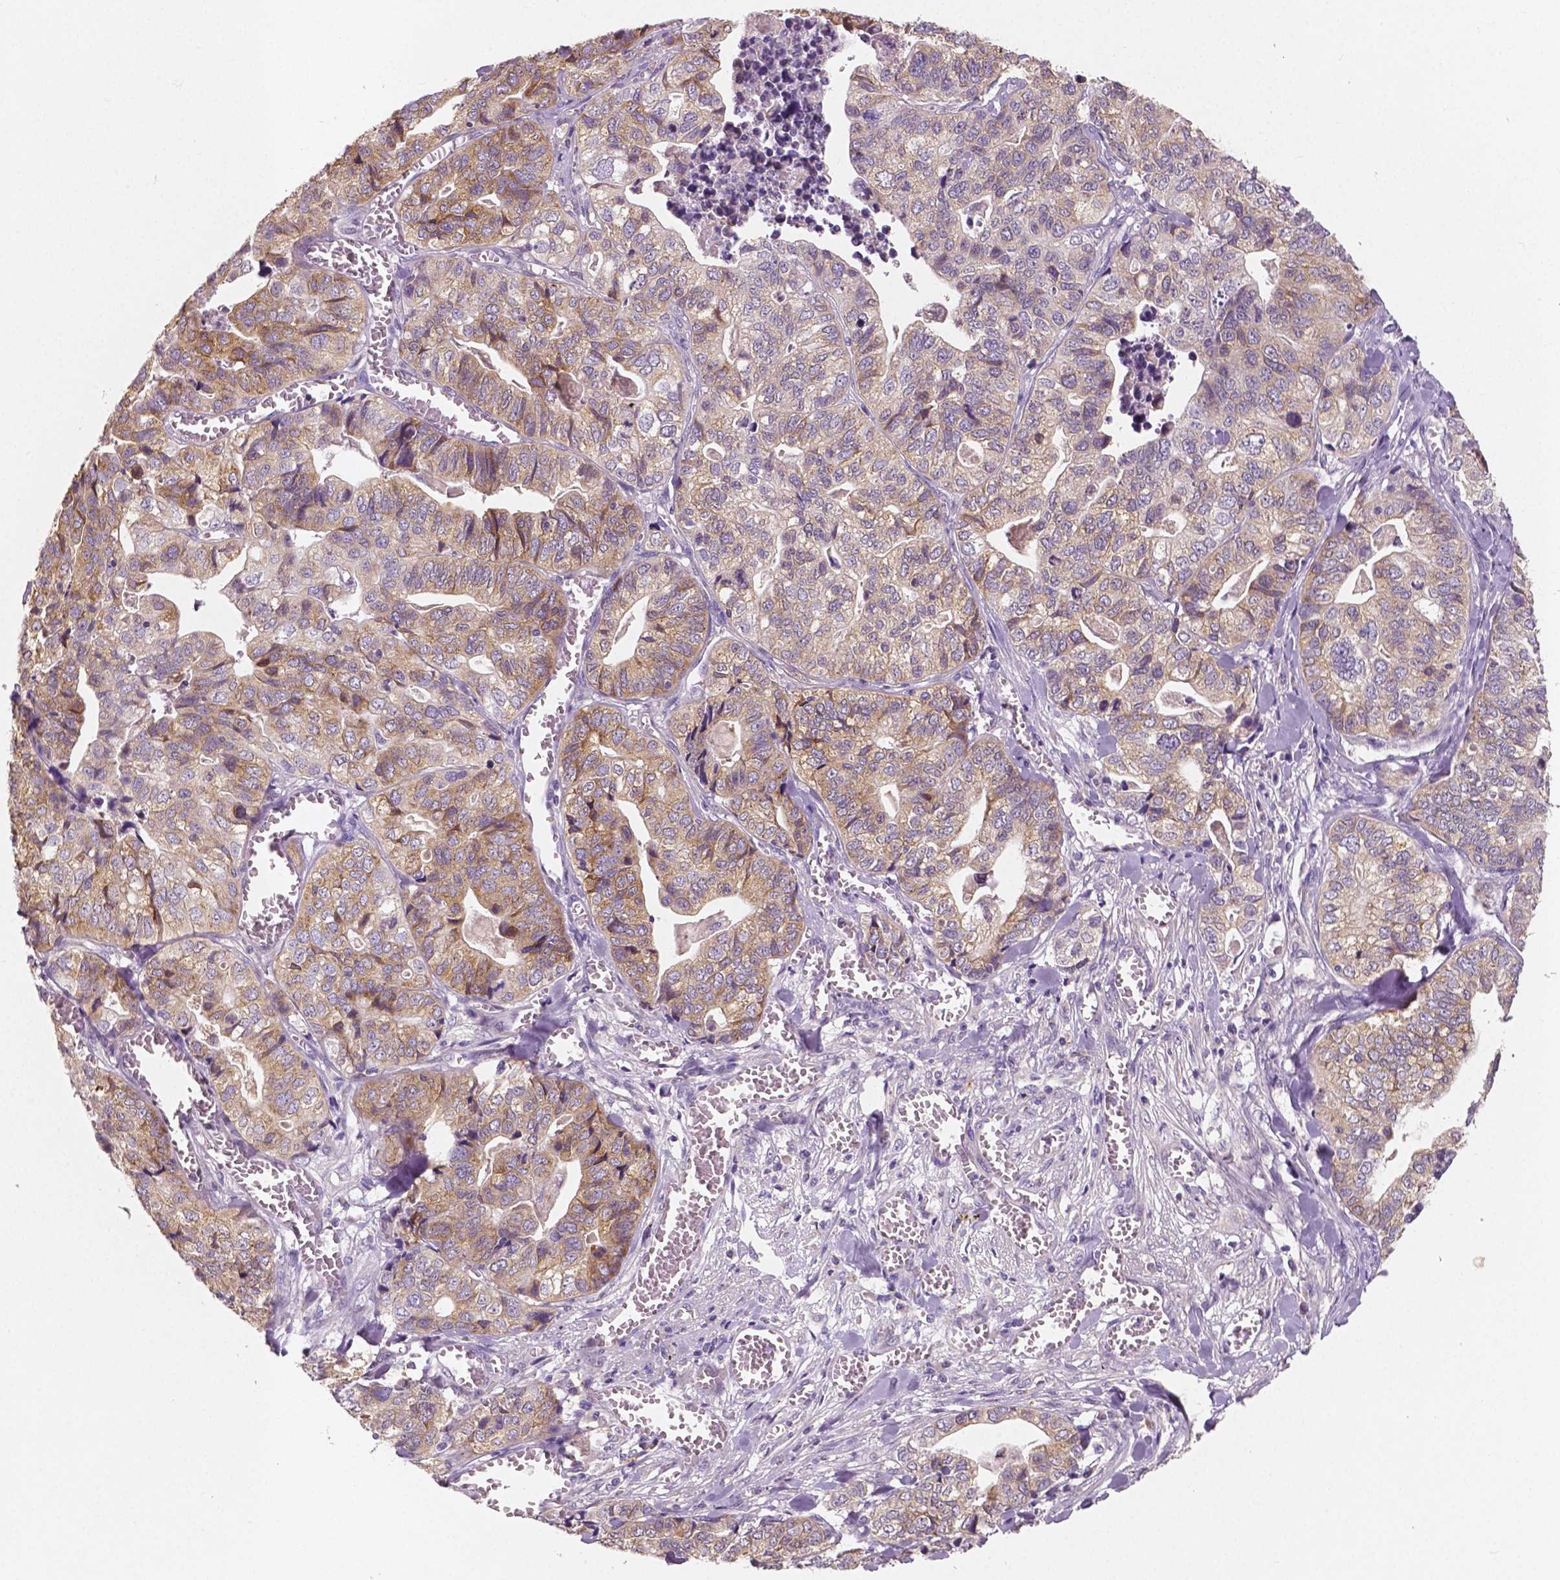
{"staining": {"intensity": "weak", "quantity": ">75%", "location": "cytoplasmic/membranous"}, "tissue": "stomach cancer", "cell_type": "Tumor cells", "image_type": "cancer", "snomed": [{"axis": "morphology", "description": "Adenocarcinoma, NOS"}, {"axis": "topography", "description": "Stomach, upper"}], "caption": "About >75% of tumor cells in human stomach cancer display weak cytoplasmic/membranous protein expression as visualized by brown immunohistochemical staining.", "gene": "LSM14B", "patient": {"sex": "female", "age": 67}}